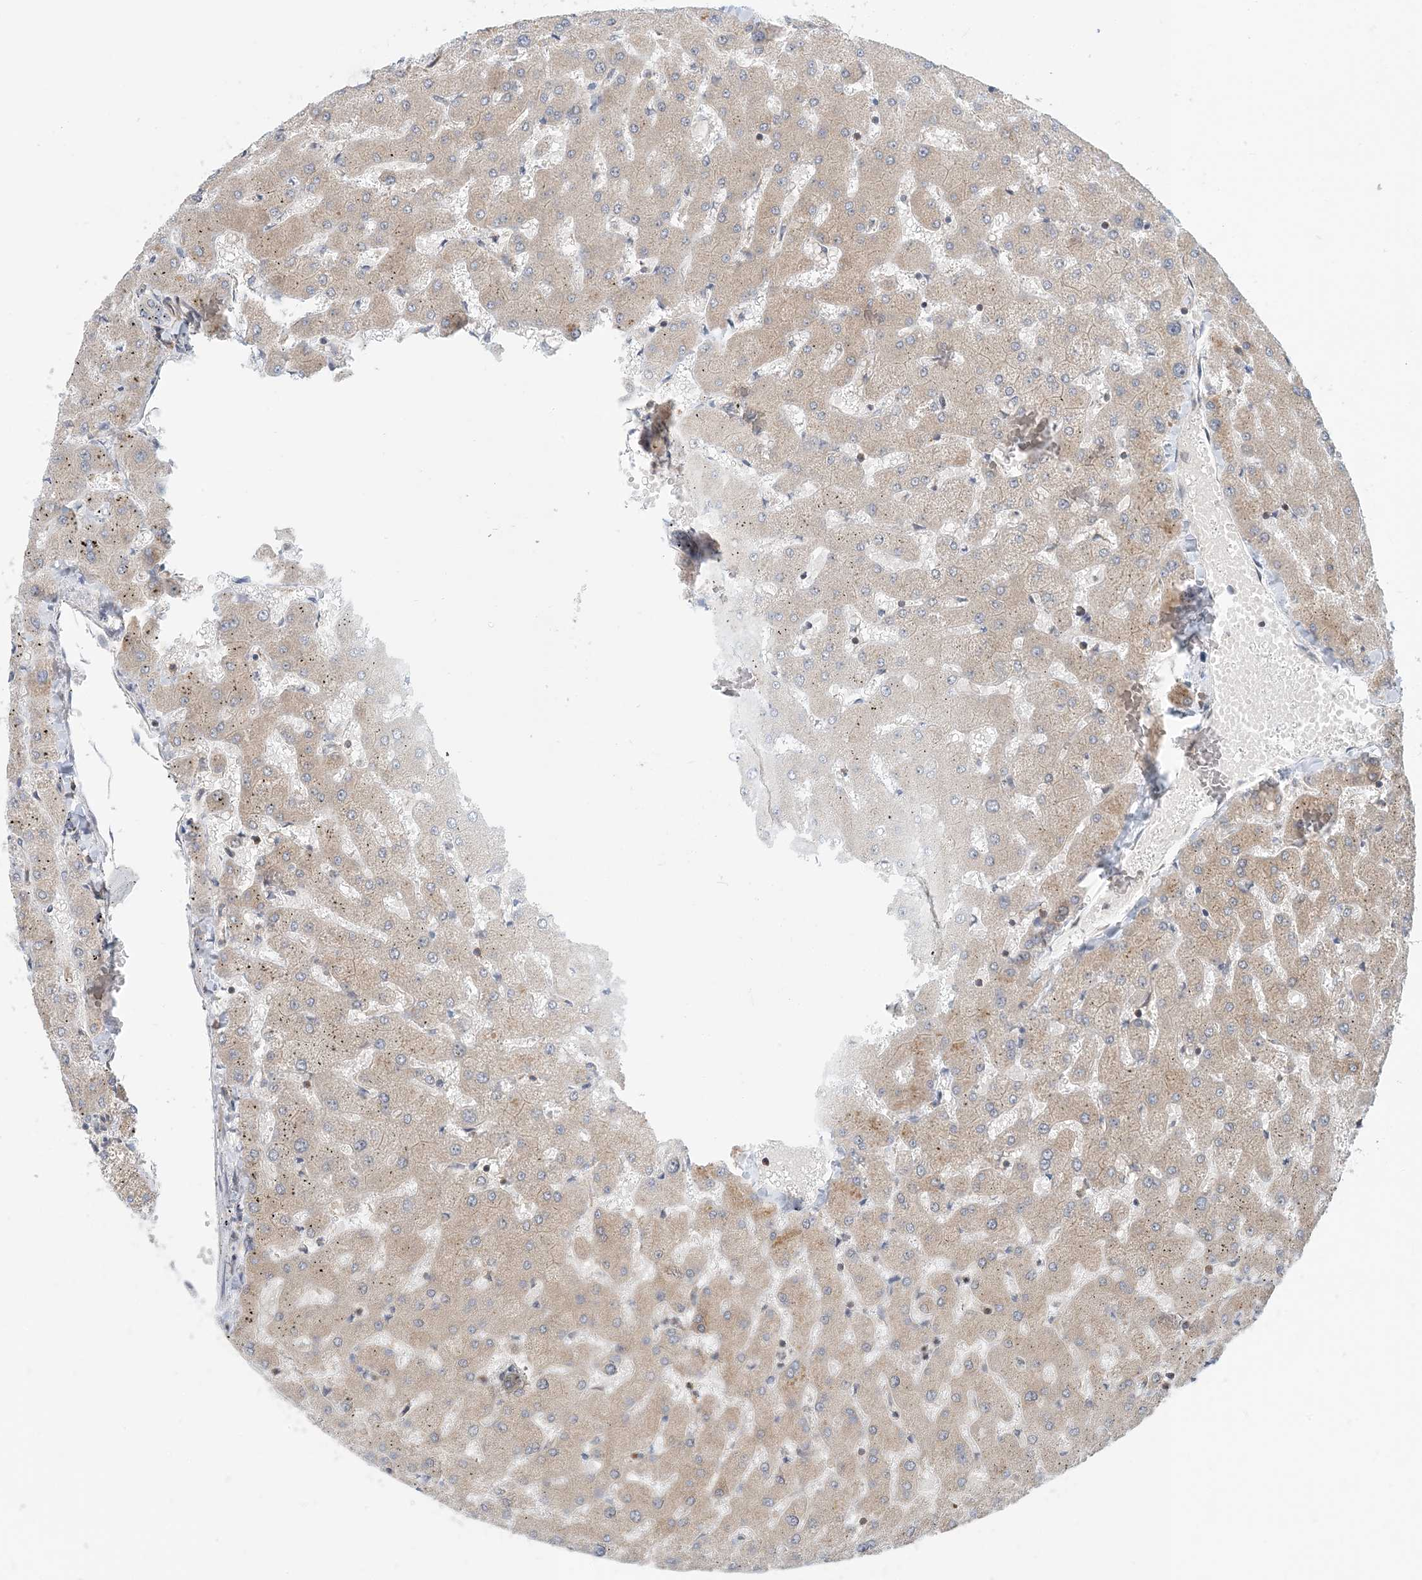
{"staining": {"intensity": "weak", "quantity": "25%-75%", "location": "cytoplasmic/membranous"}, "tissue": "liver", "cell_type": "Cholangiocytes", "image_type": "normal", "snomed": [{"axis": "morphology", "description": "Normal tissue, NOS"}, {"axis": "topography", "description": "Liver"}], "caption": "An image of liver stained for a protein demonstrates weak cytoplasmic/membranous brown staining in cholangiocytes. (brown staining indicates protein expression, while blue staining denotes nuclei).", "gene": "ATP13A2", "patient": {"sex": "female", "age": 63}}